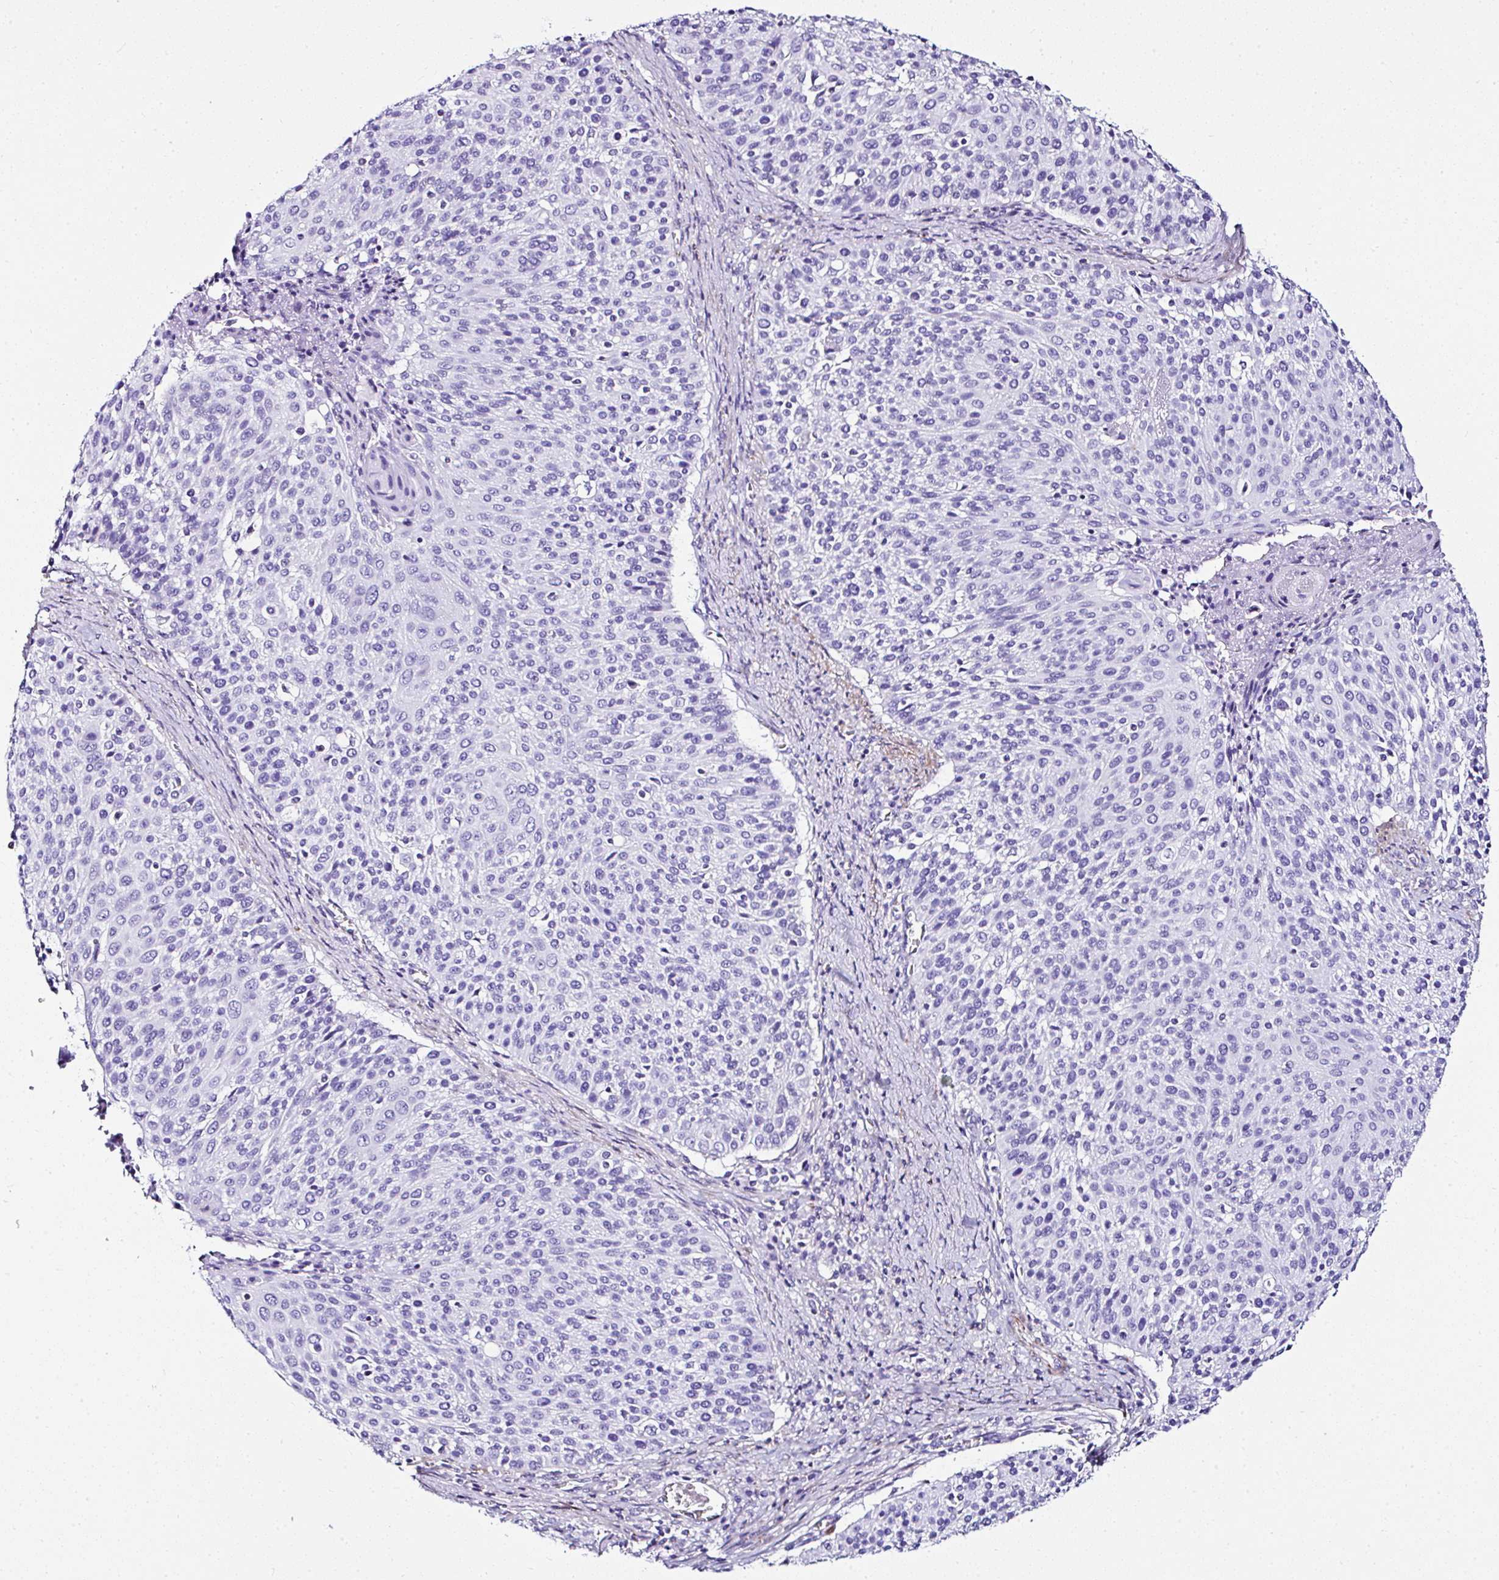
{"staining": {"intensity": "negative", "quantity": "none", "location": "none"}, "tissue": "cervical cancer", "cell_type": "Tumor cells", "image_type": "cancer", "snomed": [{"axis": "morphology", "description": "Squamous cell carcinoma, NOS"}, {"axis": "topography", "description": "Cervix"}], "caption": "Photomicrograph shows no significant protein staining in tumor cells of cervical cancer (squamous cell carcinoma). (DAB (3,3'-diaminobenzidine) immunohistochemistry, high magnification).", "gene": "DEPDC5", "patient": {"sex": "female", "age": 31}}